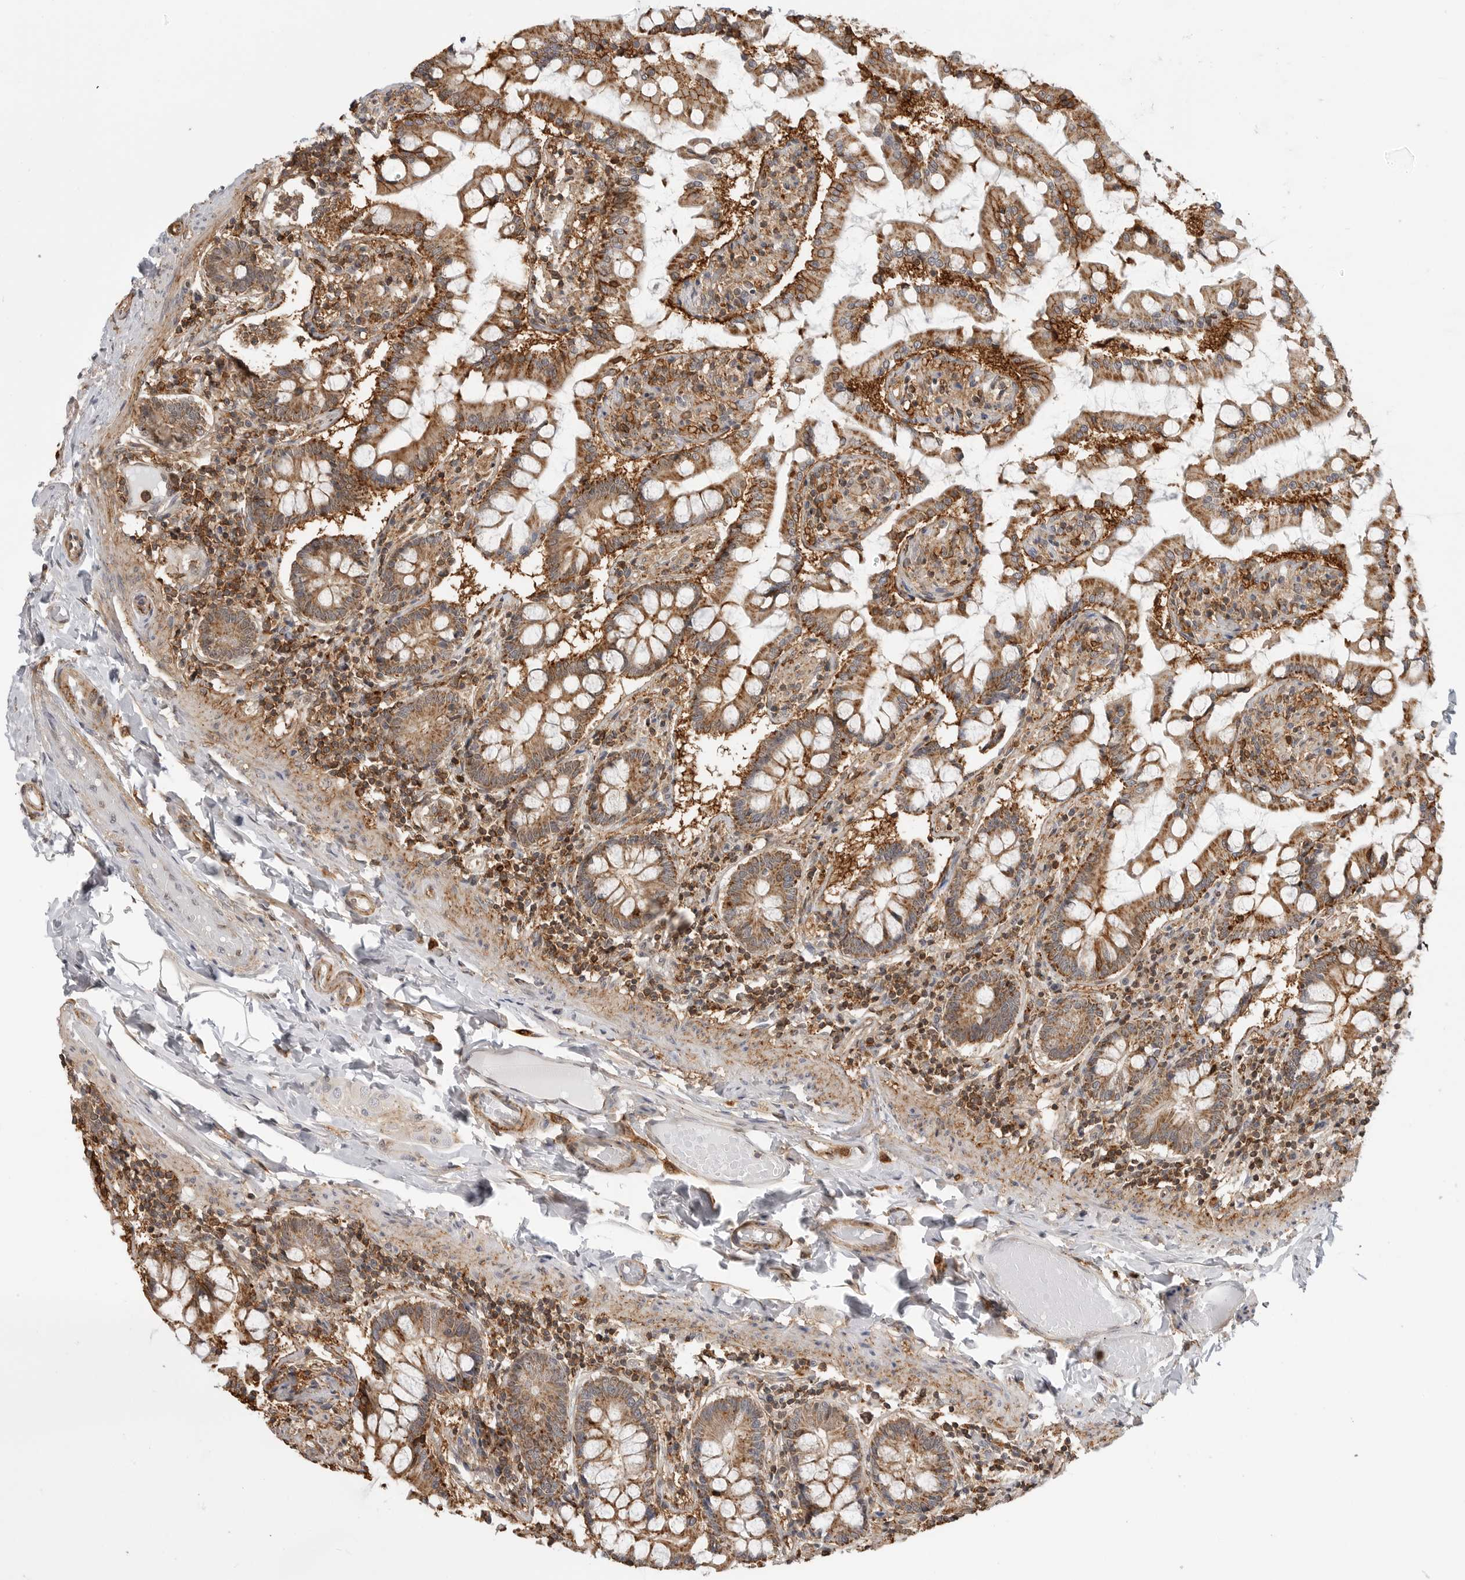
{"staining": {"intensity": "moderate", "quantity": ">75%", "location": "cytoplasmic/membranous"}, "tissue": "small intestine", "cell_type": "Glandular cells", "image_type": "normal", "snomed": [{"axis": "morphology", "description": "Normal tissue, NOS"}, {"axis": "topography", "description": "Small intestine"}], "caption": "High-magnification brightfield microscopy of unremarkable small intestine stained with DAB (3,3'-diaminobenzidine) (brown) and counterstained with hematoxylin (blue). glandular cells exhibit moderate cytoplasmic/membranous positivity is appreciated in approximately>75% of cells. Using DAB (3,3'-diaminobenzidine) (brown) and hematoxylin (blue) stains, captured at high magnification using brightfield microscopy.", "gene": "ANXA11", "patient": {"sex": "male", "age": 41}}